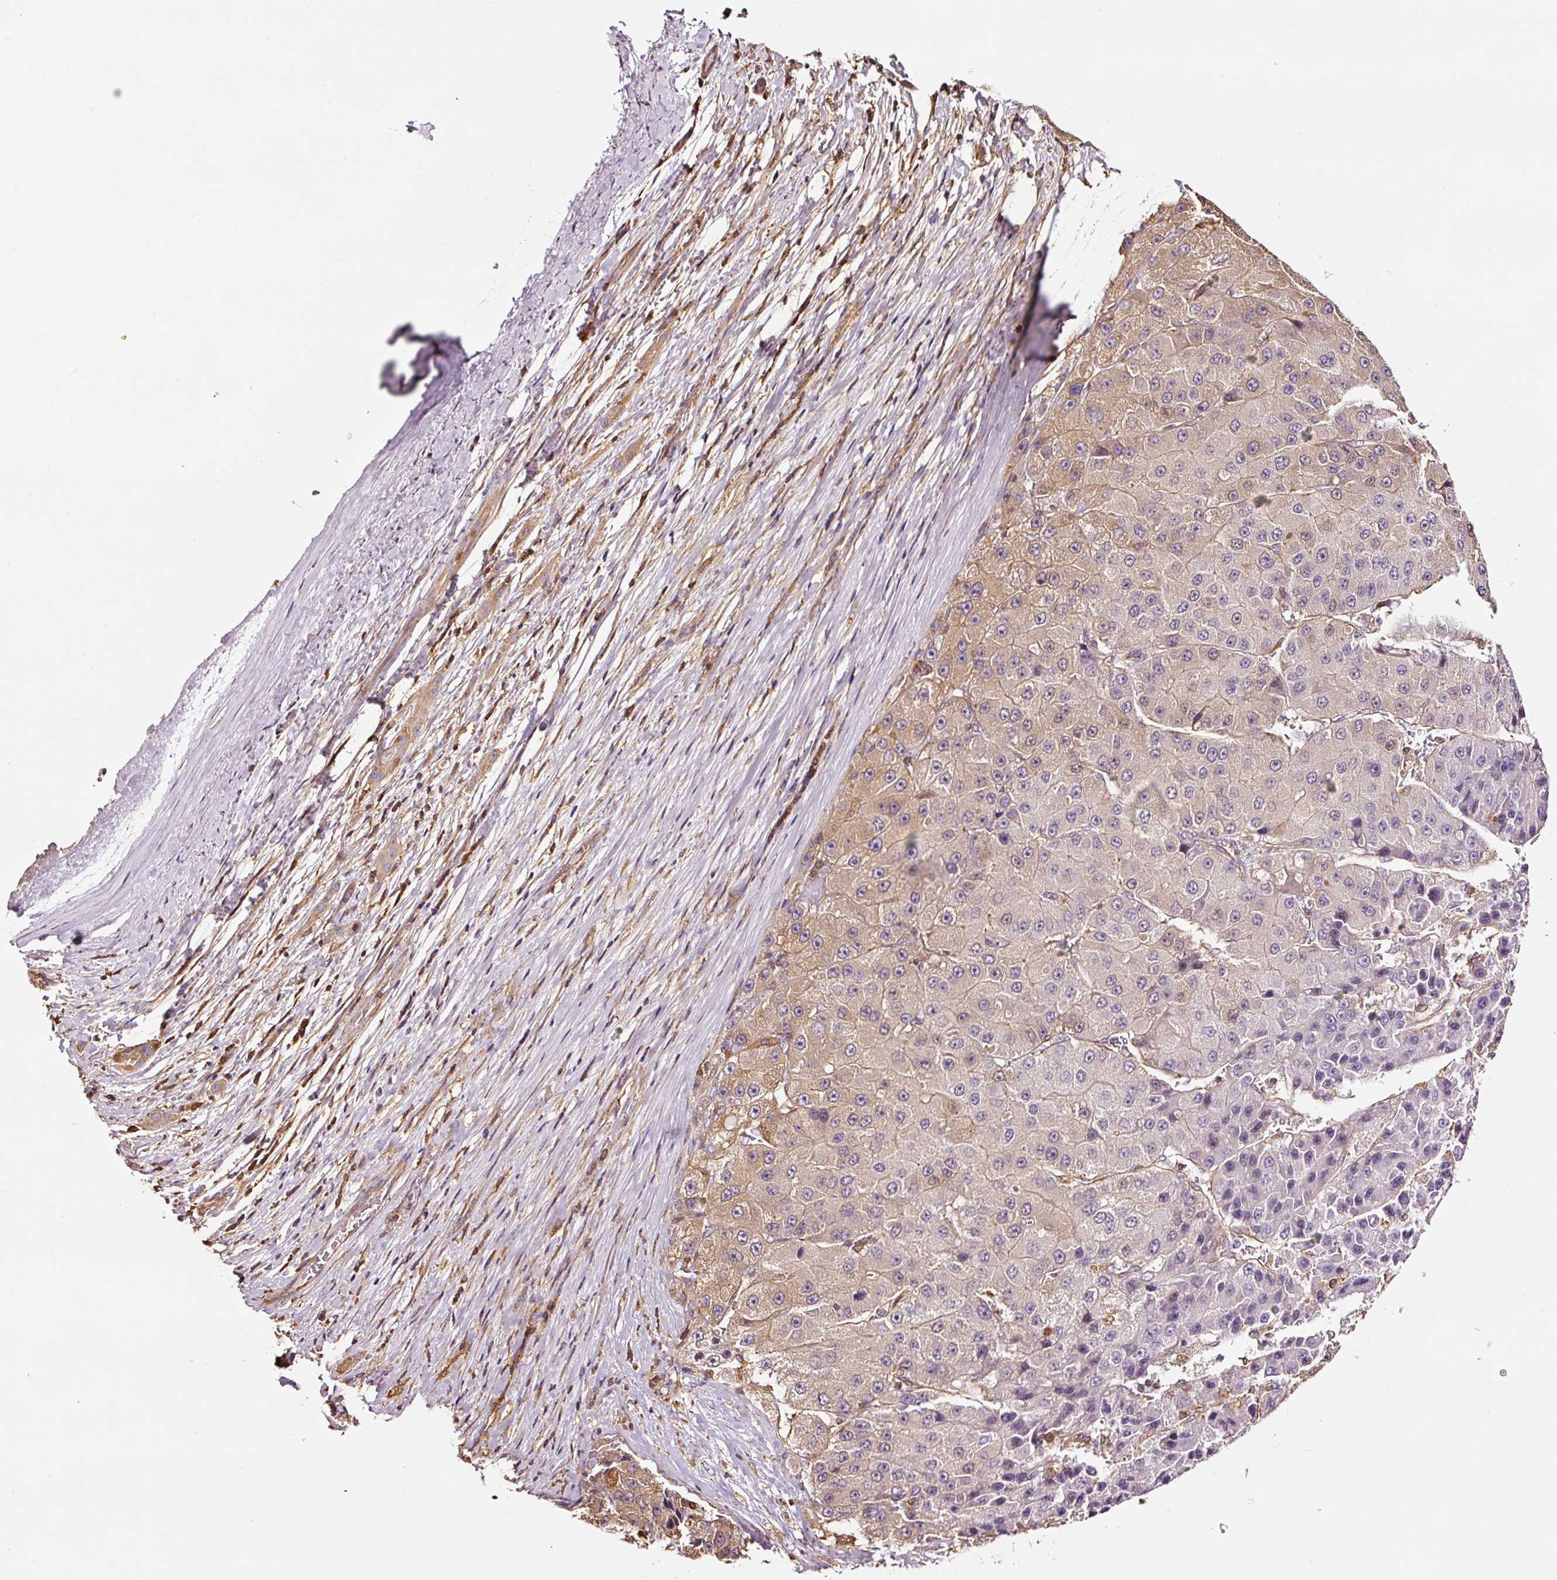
{"staining": {"intensity": "weak", "quantity": "25%-75%", "location": "cytoplasmic/membranous"}, "tissue": "liver cancer", "cell_type": "Tumor cells", "image_type": "cancer", "snomed": [{"axis": "morphology", "description": "Carcinoma, Hepatocellular, NOS"}, {"axis": "topography", "description": "Liver"}], "caption": "Liver cancer (hepatocellular carcinoma) stained with DAB (3,3'-diaminobenzidine) IHC shows low levels of weak cytoplasmic/membranous expression in about 25%-75% of tumor cells. The protein is shown in brown color, while the nuclei are stained blue.", "gene": "METAP1", "patient": {"sex": "female", "age": 73}}